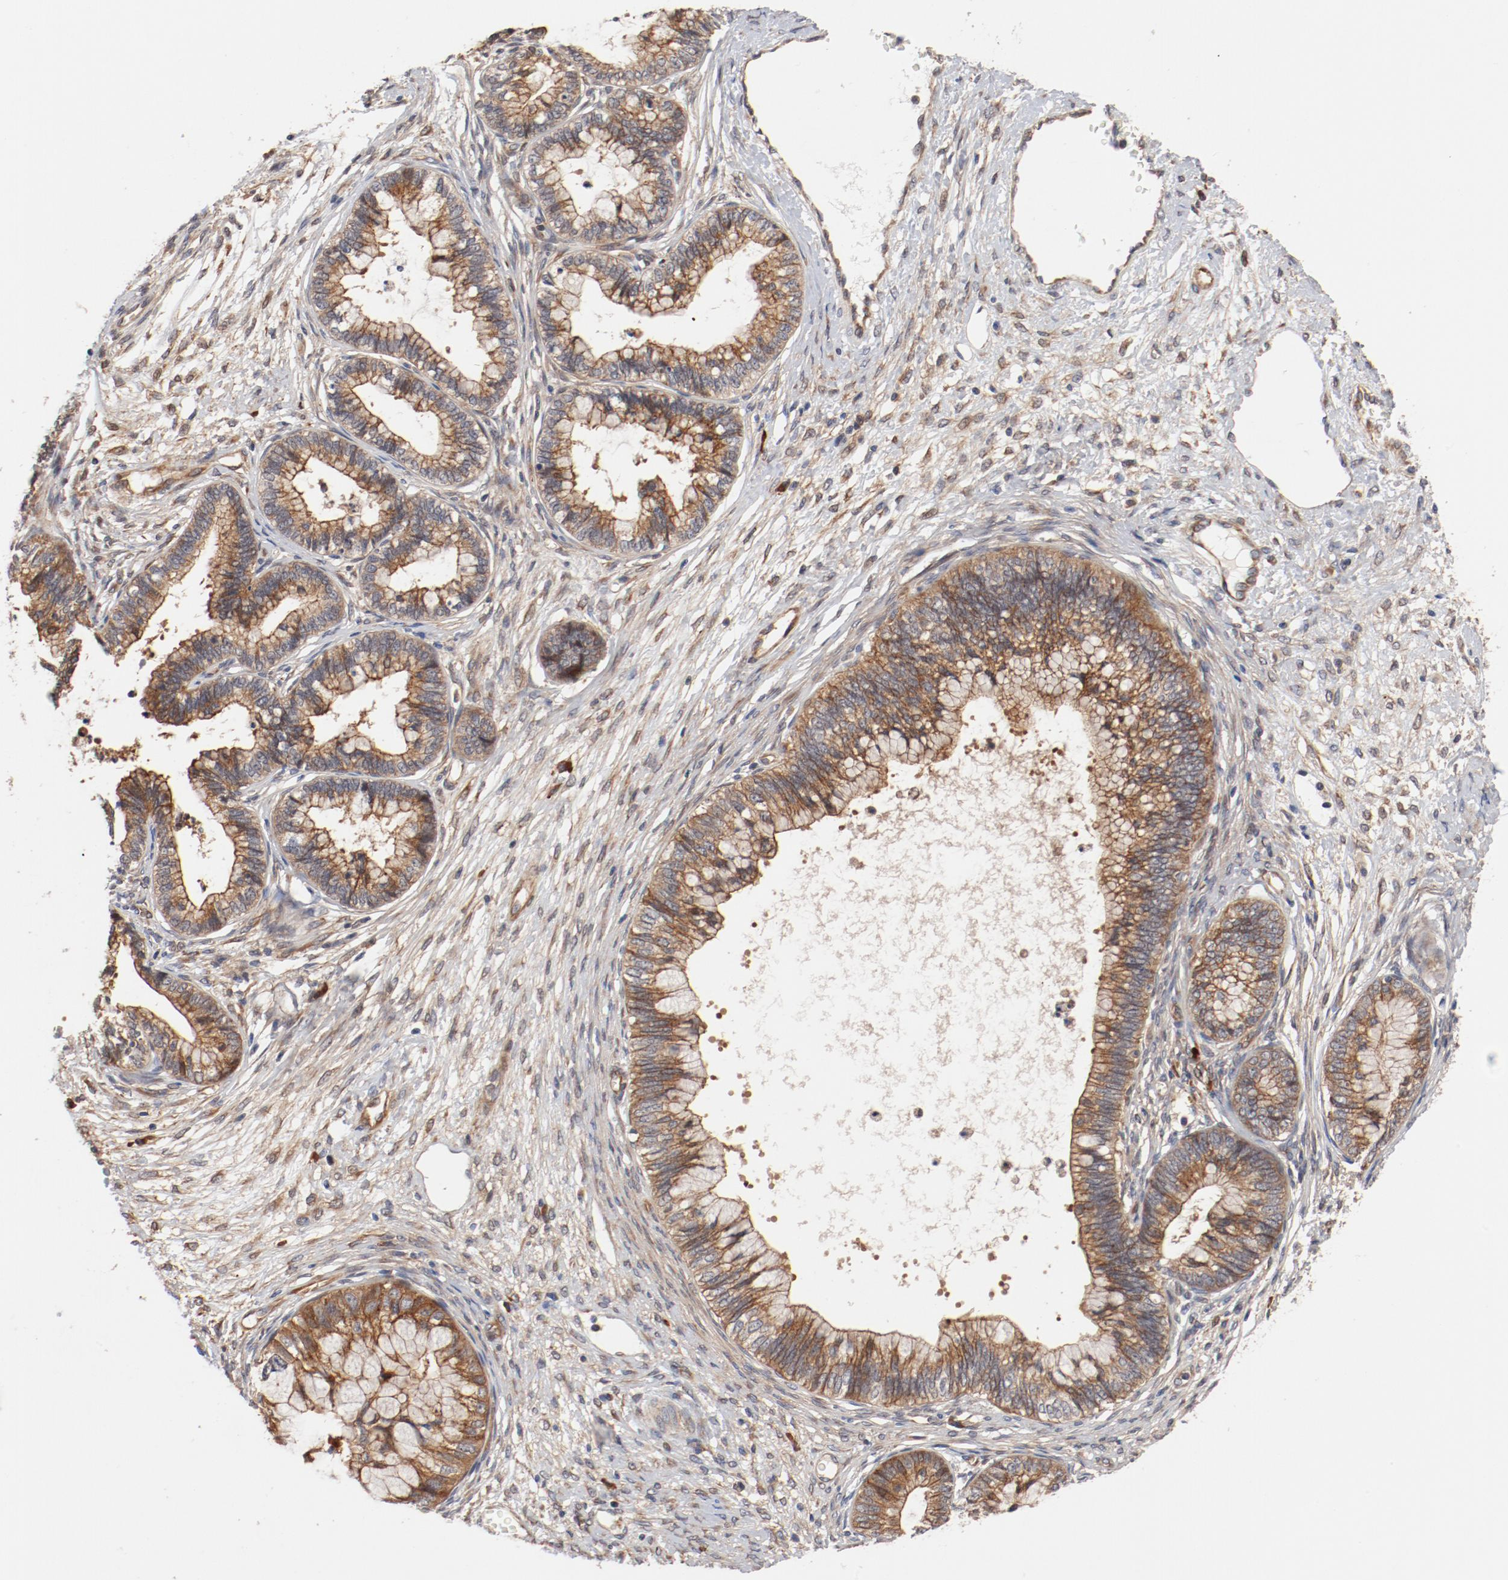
{"staining": {"intensity": "moderate", "quantity": ">75%", "location": "cytoplasmic/membranous"}, "tissue": "cervical cancer", "cell_type": "Tumor cells", "image_type": "cancer", "snomed": [{"axis": "morphology", "description": "Adenocarcinoma, NOS"}, {"axis": "topography", "description": "Cervix"}], "caption": "The photomicrograph shows staining of cervical cancer (adenocarcinoma), revealing moderate cytoplasmic/membranous protein expression (brown color) within tumor cells.", "gene": "PITPNM2", "patient": {"sex": "female", "age": 44}}